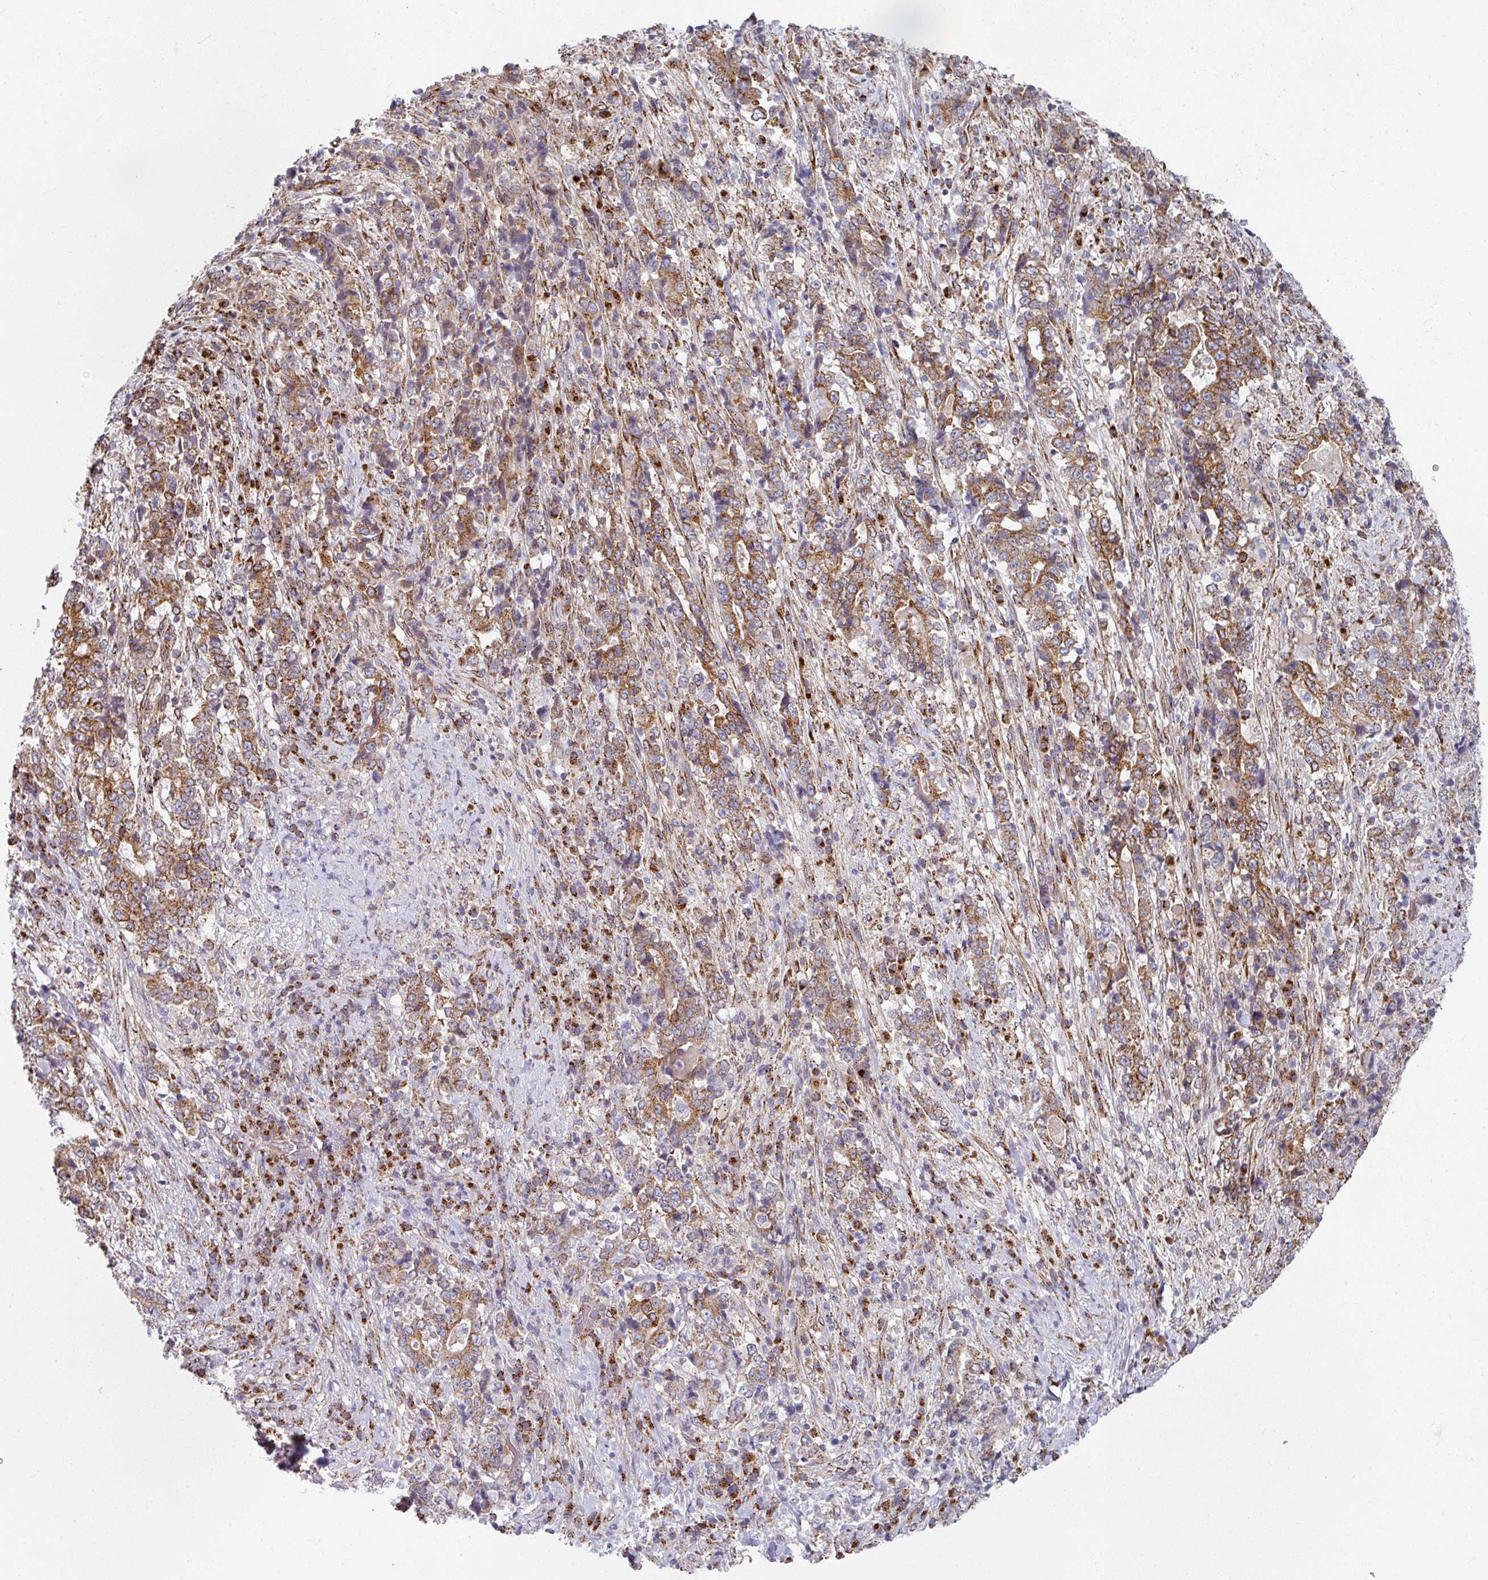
{"staining": {"intensity": "moderate", "quantity": ">75%", "location": "cytoplasmic/membranous"}, "tissue": "stomach cancer", "cell_type": "Tumor cells", "image_type": "cancer", "snomed": [{"axis": "morphology", "description": "Normal tissue, NOS"}, {"axis": "morphology", "description": "Adenocarcinoma, NOS"}, {"axis": "topography", "description": "Stomach, upper"}, {"axis": "topography", "description": "Stomach"}], "caption": "Brown immunohistochemical staining in human stomach cancer (adenocarcinoma) demonstrates moderate cytoplasmic/membranous positivity in about >75% of tumor cells. (IHC, brightfield microscopy, high magnification).", "gene": "CCDC85B", "patient": {"sex": "male", "age": 59}}